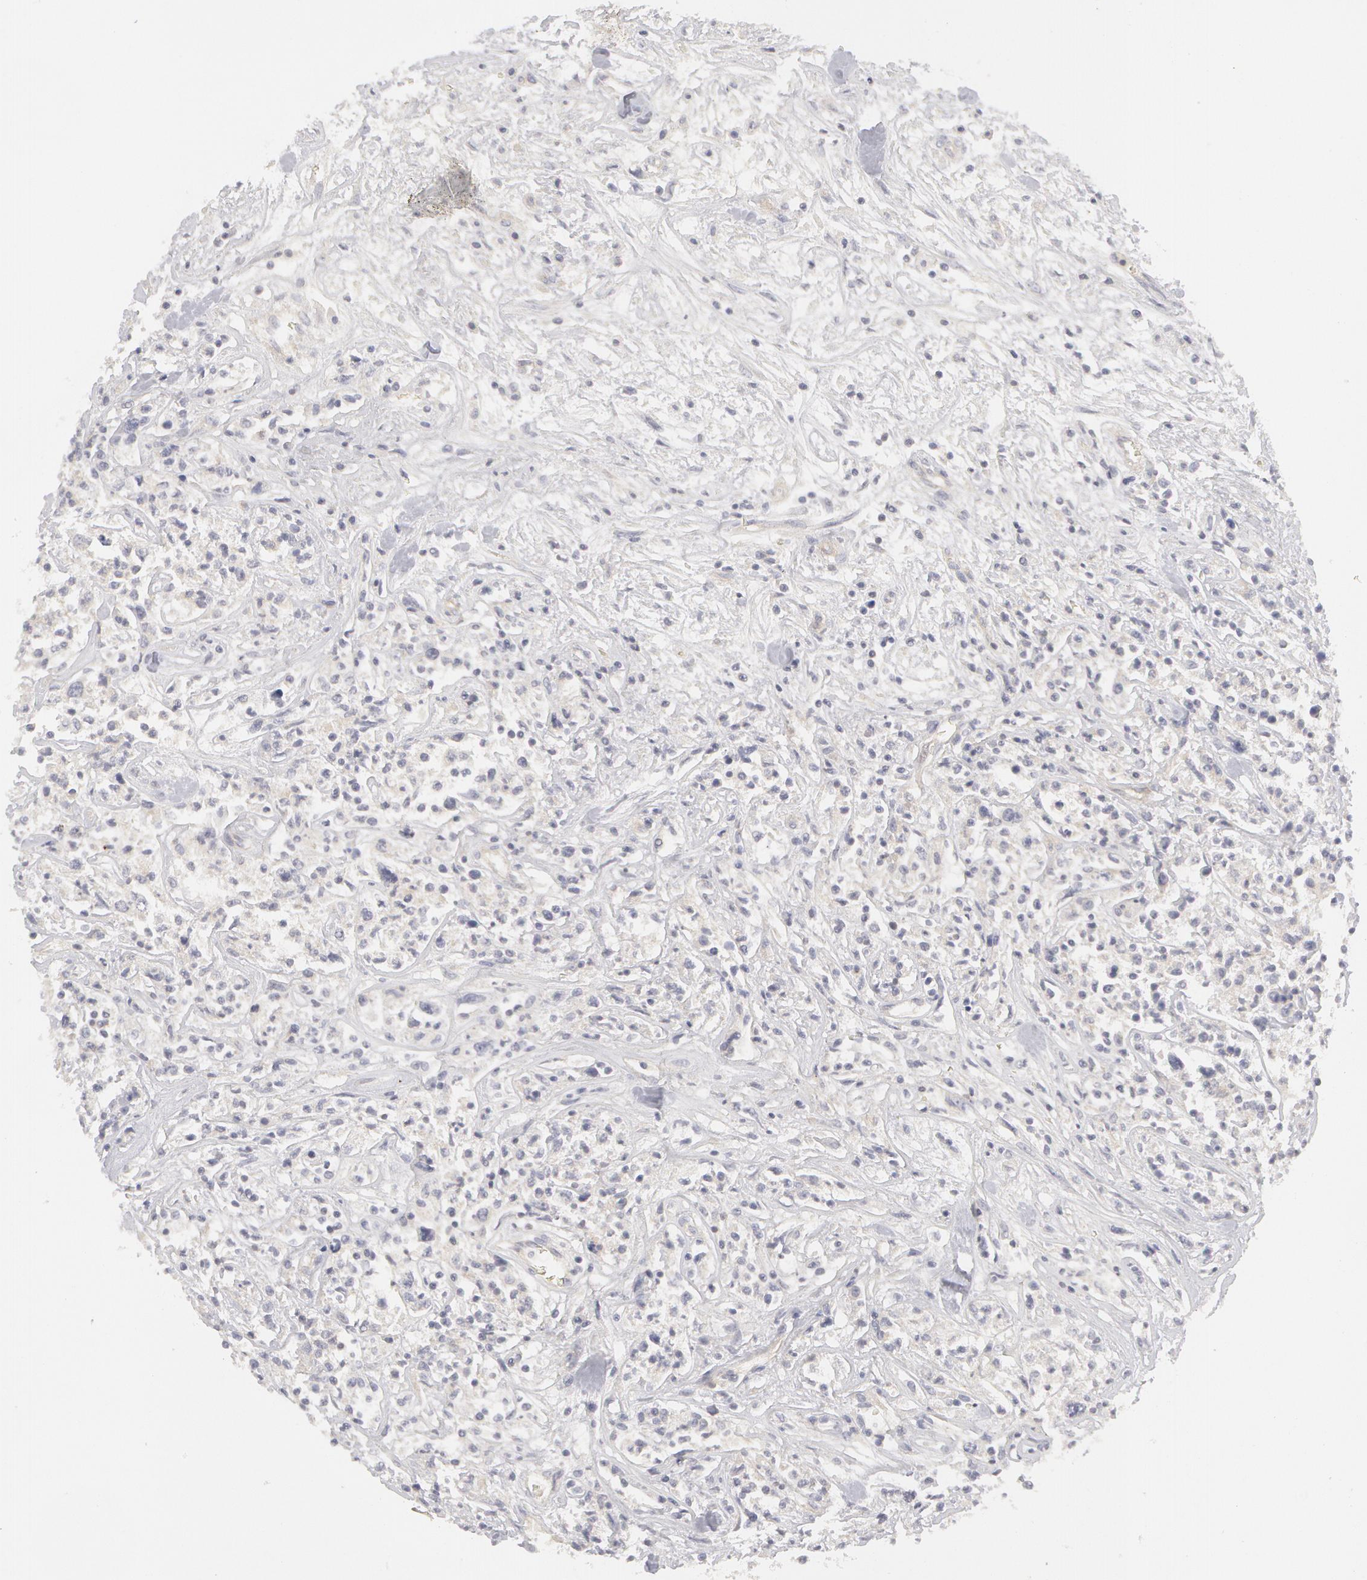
{"staining": {"intensity": "negative", "quantity": "none", "location": "none"}, "tissue": "lymphoma", "cell_type": "Tumor cells", "image_type": "cancer", "snomed": [{"axis": "morphology", "description": "Malignant lymphoma, non-Hodgkin's type, Low grade"}, {"axis": "topography", "description": "Small intestine"}], "caption": "This is an immunohistochemistry (IHC) histopathology image of human malignant lymphoma, non-Hodgkin's type (low-grade). There is no positivity in tumor cells.", "gene": "ABCB1", "patient": {"sex": "female", "age": 59}}